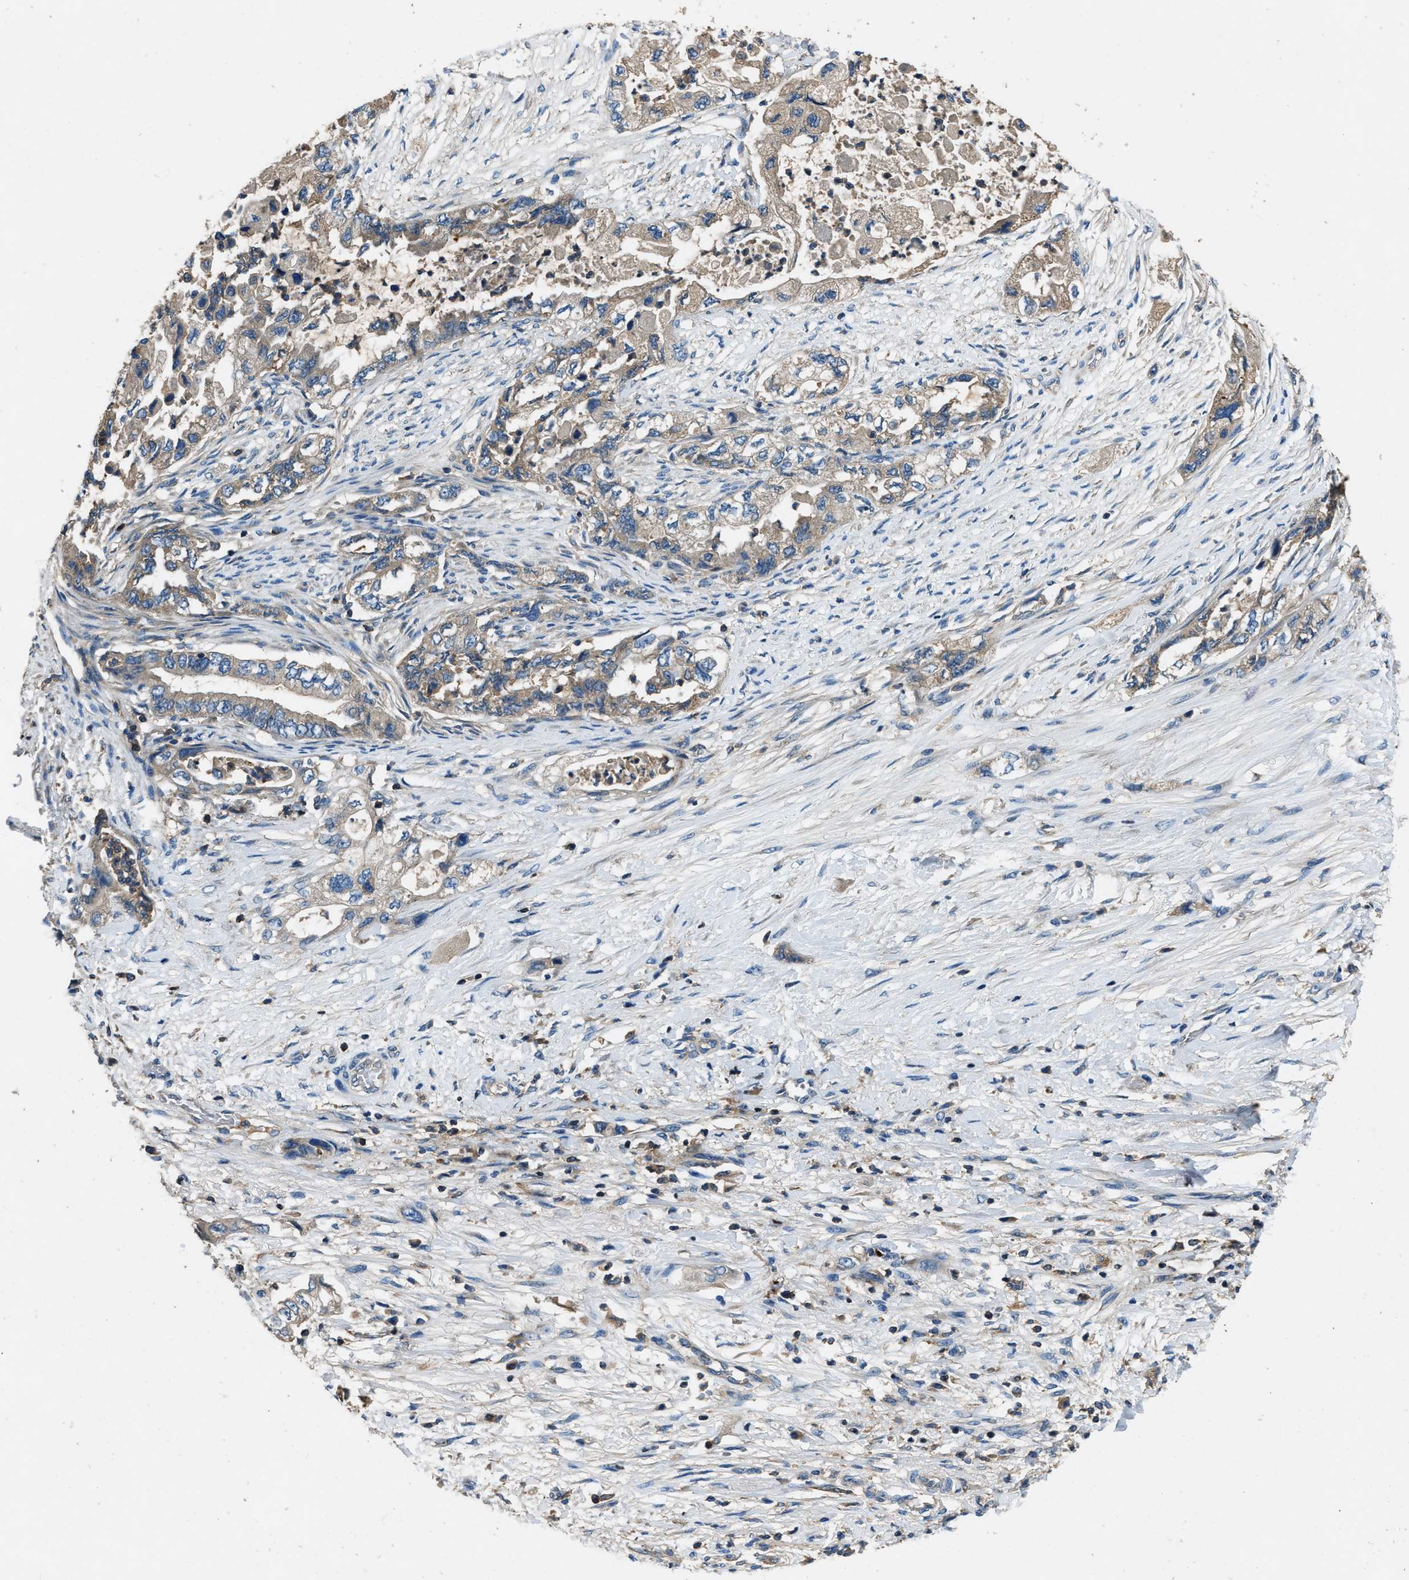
{"staining": {"intensity": "weak", "quantity": ">75%", "location": "cytoplasmic/membranous"}, "tissue": "pancreatic cancer", "cell_type": "Tumor cells", "image_type": "cancer", "snomed": [{"axis": "morphology", "description": "Adenocarcinoma, NOS"}, {"axis": "topography", "description": "Pancreas"}], "caption": "This is a photomicrograph of immunohistochemistry staining of pancreatic adenocarcinoma, which shows weak positivity in the cytoplasmic/membranous of tumor cells.", "gene": "BLOC1S1", "patient": {"sex": "female", "age": 73}}